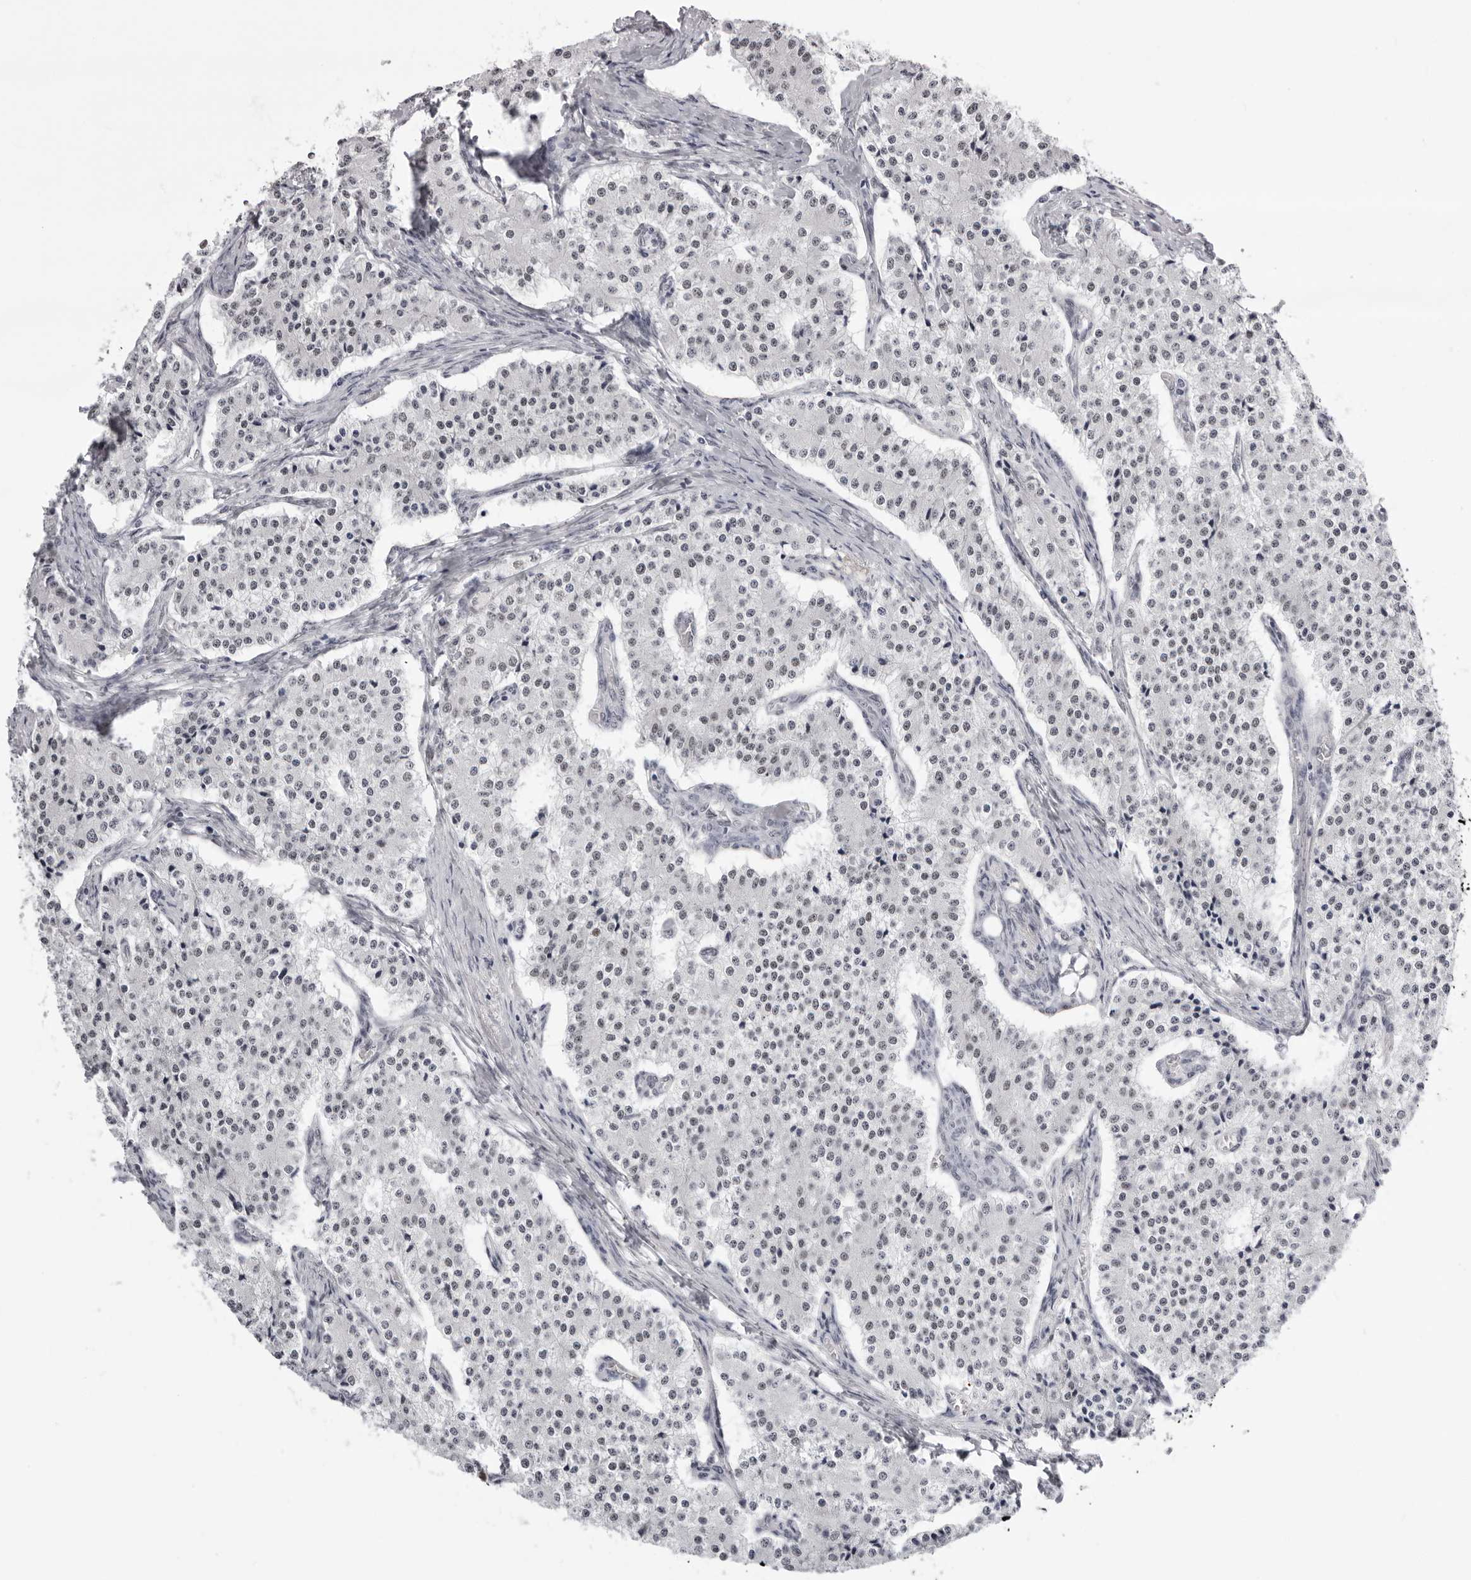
{"staining": {"intensity": "weak", "quantity": ">75%", "location": "nuclear"}, "tissue": "carcinoid", "cell_type": "Tumor cells", "image_type": "cancer", "snomed": [{"axis": "morphology", "description": "Carcinoid, malignant, NOS"}, {"axis": "topography", "description": "Colon"}], "caption": "The micrograph displays a brown stain indicating the presence of a protein in the nuclear of tumor cells in malignant carcinoid.", "gene": "IRF2BP2", "patient": {"sex": "female", "age": 52}}